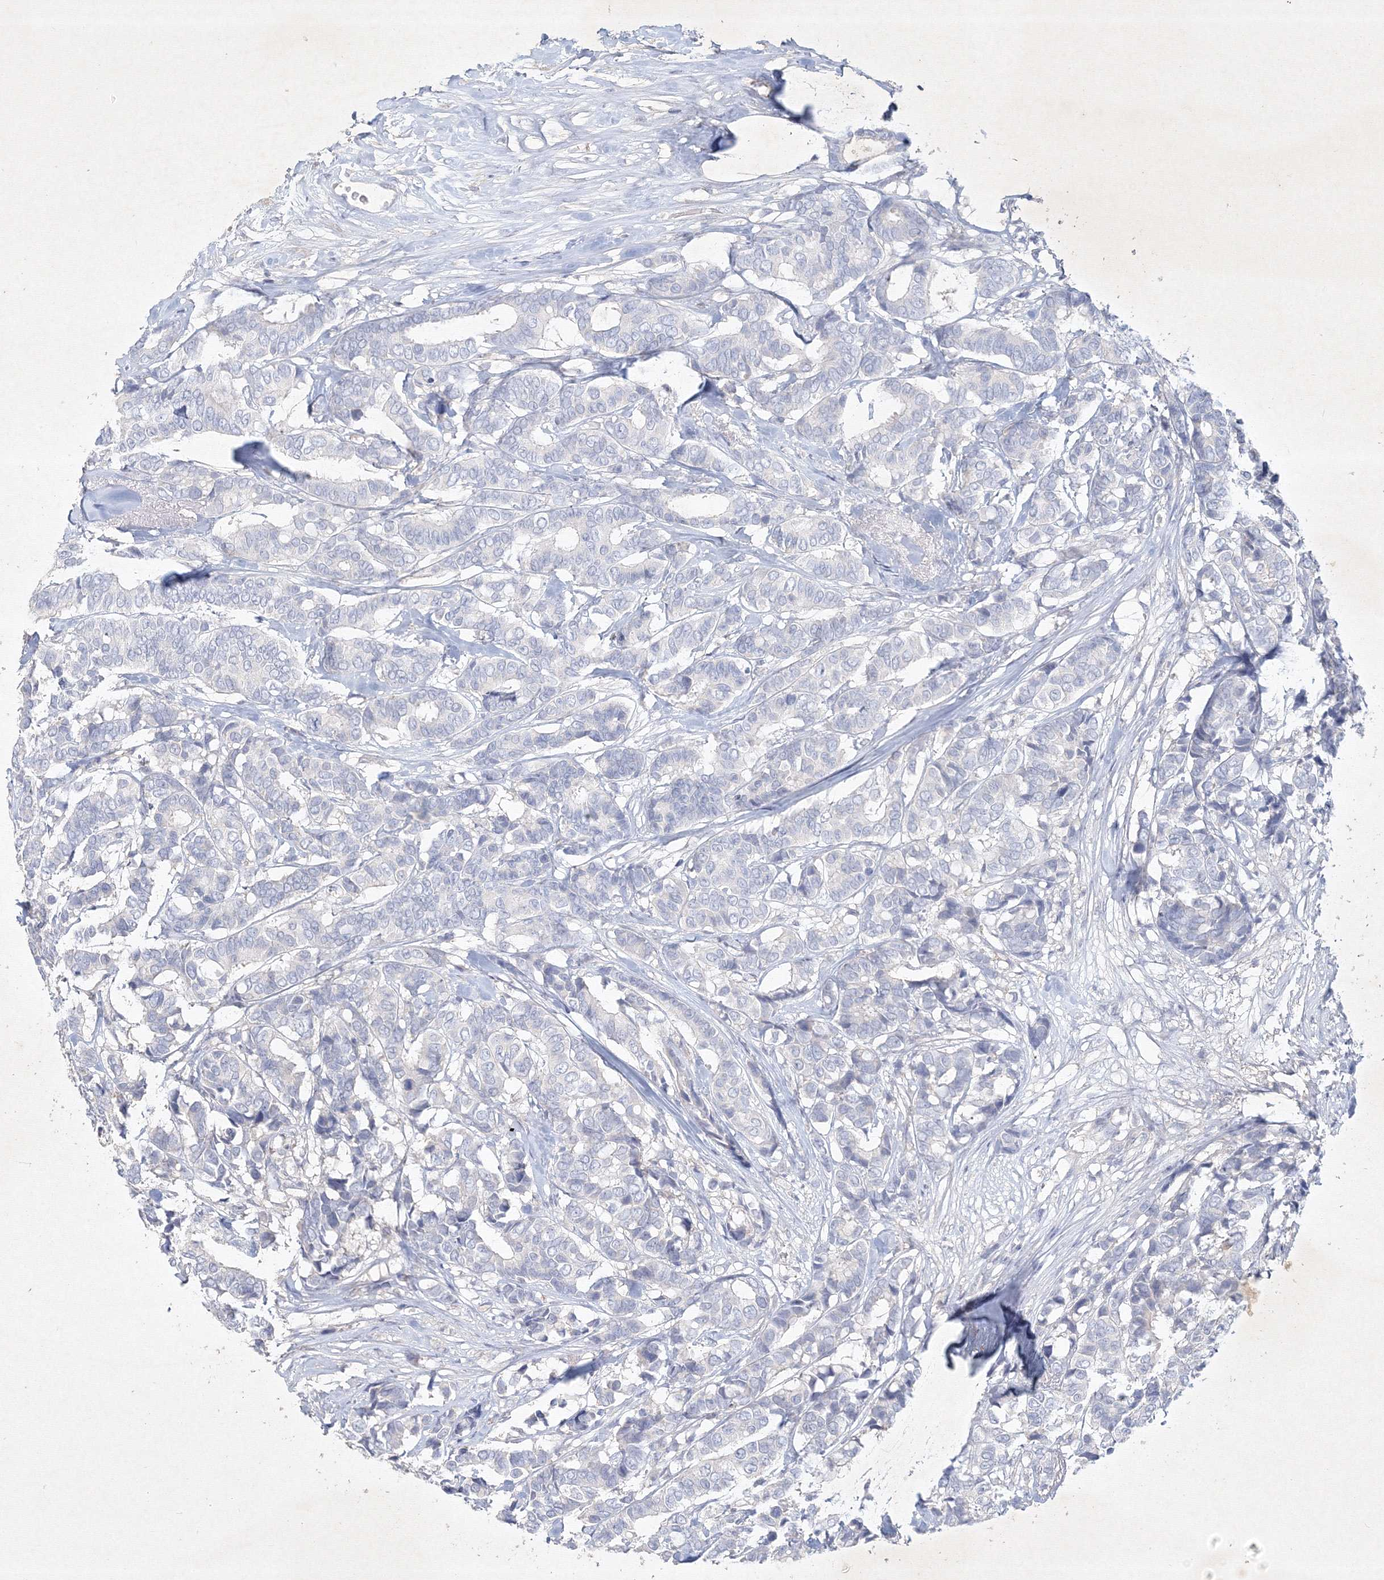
{"staining": {"intensity": "negative", "quantity": "none", "location": "none"}, "tissue": "breast cancer", "cell_type": "Tumor cells", "image_type": "cancer", "snomed": [{"axis": "morphology", "description": "Duct carcinoma"}, {"axis": "topography", "description": "Breast"}], "caption": "Immunohistochemistry image of neoplastic tissue: human breast cancer stained with DAB reveals no significant protein positivity in tumor cells.", "gene": "CXXC4", "patient": {"sex": "female", "age": 87}}